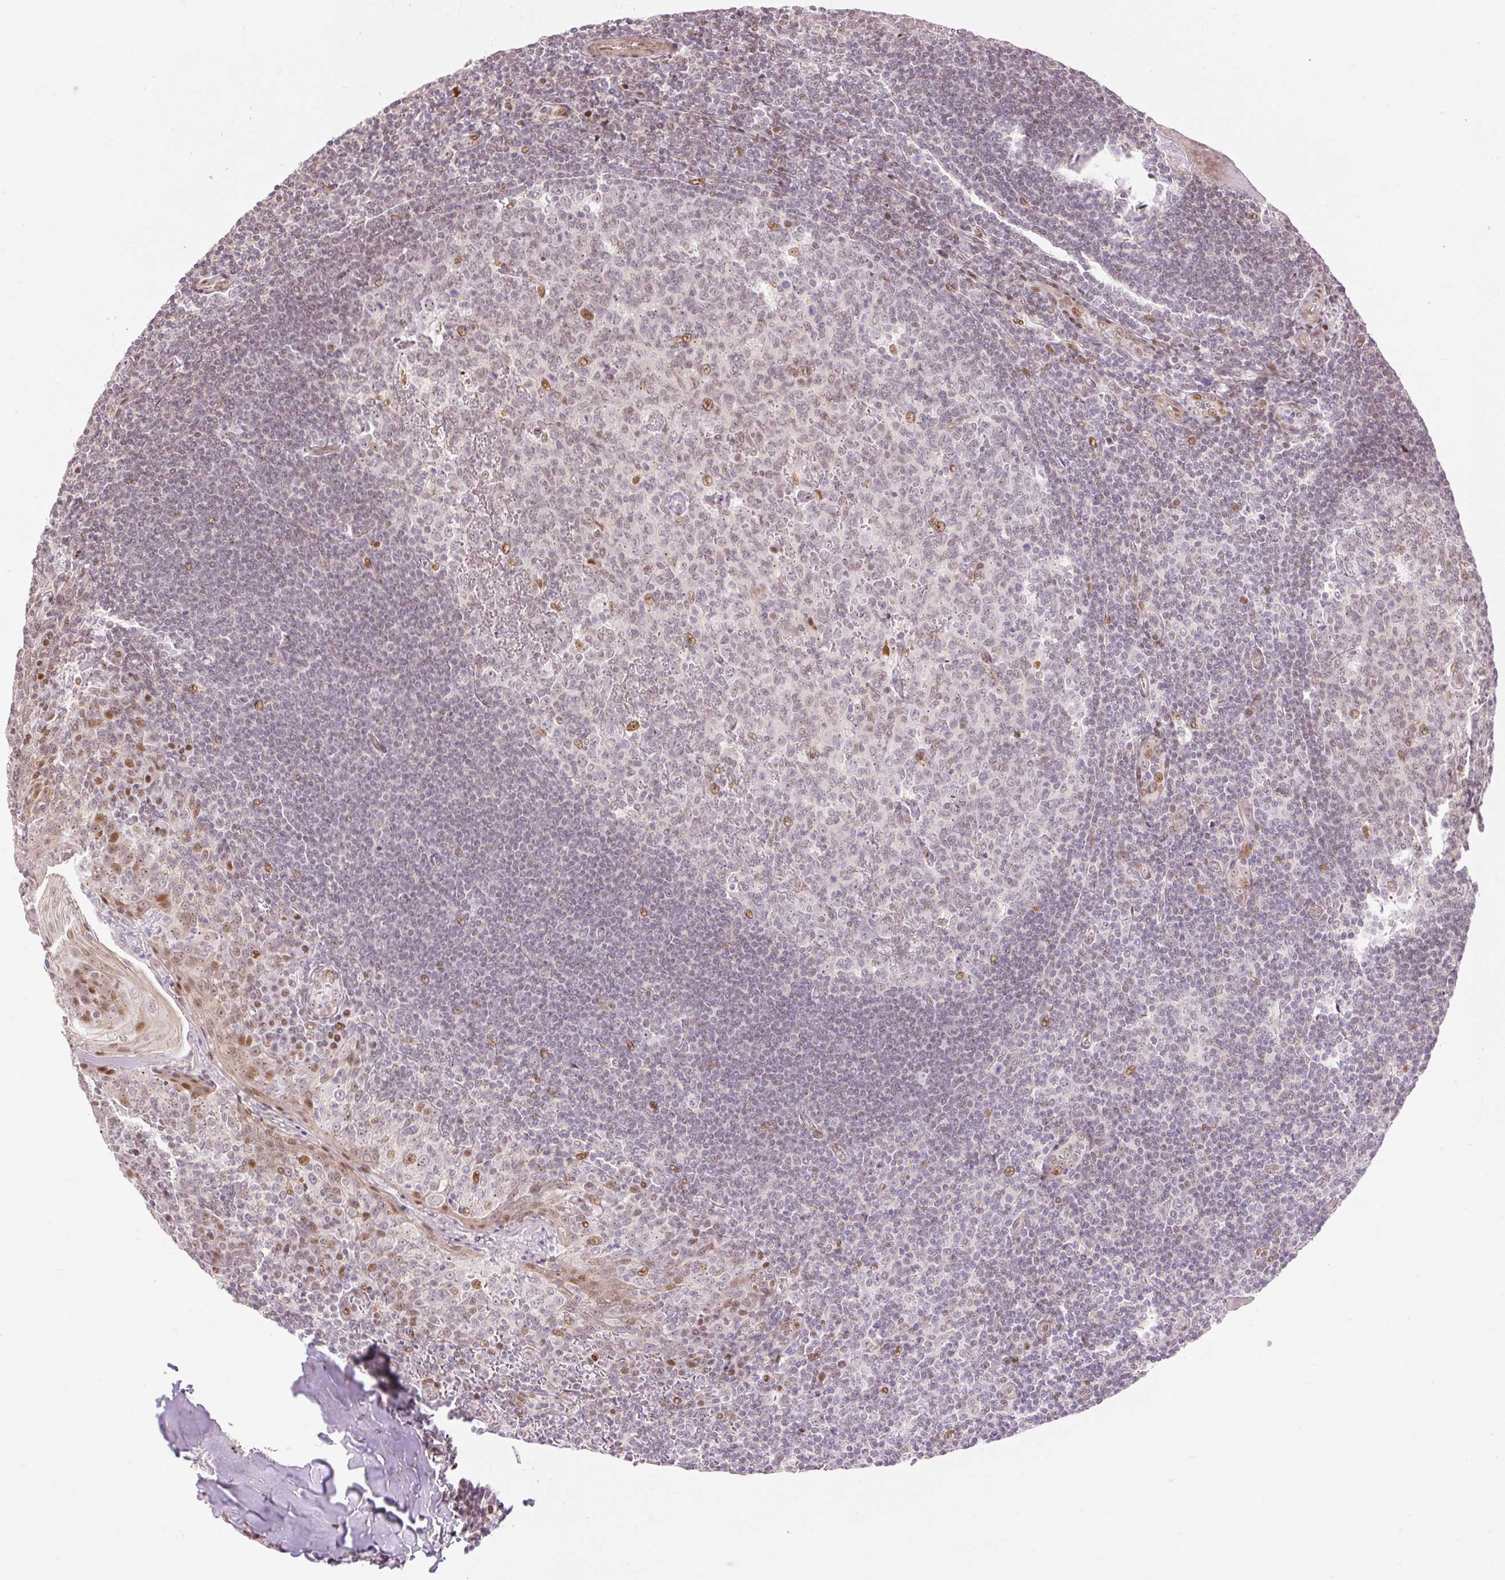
{"staining": {"intensity": "moderate", "quantity": "<25%", "location": "nuclear"}, "tissue": "tonsil", "cell_type": "Germinal center cells", "image_type": "normal", "snomed": [{"axis": "morphology", "description": "Normal tissue, NOS"}, {"axis": "topography", "description": "Tonsil"}], "caption": "Human tonsil stained for a protein (brown) demonstrates moderate nuclear positive positivity in about <25% of germinal center cells.", "gene": "RIPPLY3", "patient": {"sex": "male", "age": 27}}